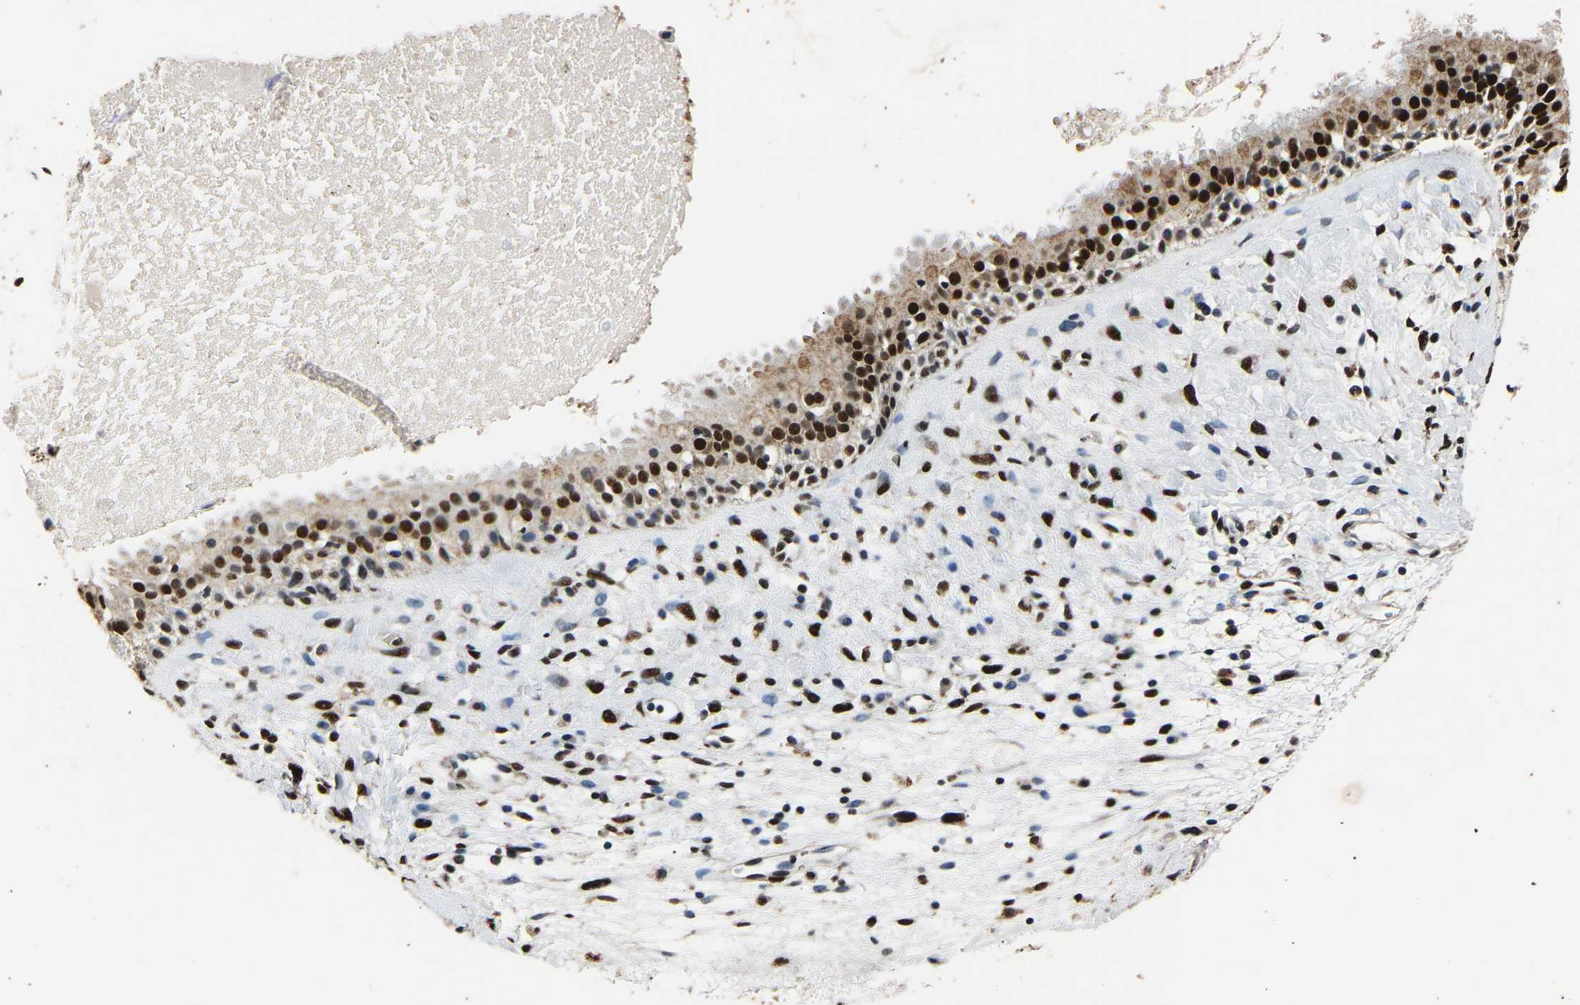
{"staining": {"intensity": "strong", "quantity": ">75%", "location": "cytoplasmic/membranous,nuclear"}, "tissue": "nasopharynx", "cell_type": "Respiratory epithelial cells", "image_type": "normal", "snomed": [{"axis": "morphology", "description": "Normal tissue, NOS"}, {"axis": "topography", "description": "Nasopharynx"}], "caption": "The micrograph reveals staining of benign nasopharynx, revealing strong cytoplasmic/membranous,nuclear protein expression (brown color) within respiratory epithelial cells. The protein of interest is stained brown, and the nuclei are stained in blue (DAB IHC with brightfield microscopy, high magnification).", "gene": "SAFB", "patient": {"sex": "male", "age": 22}}